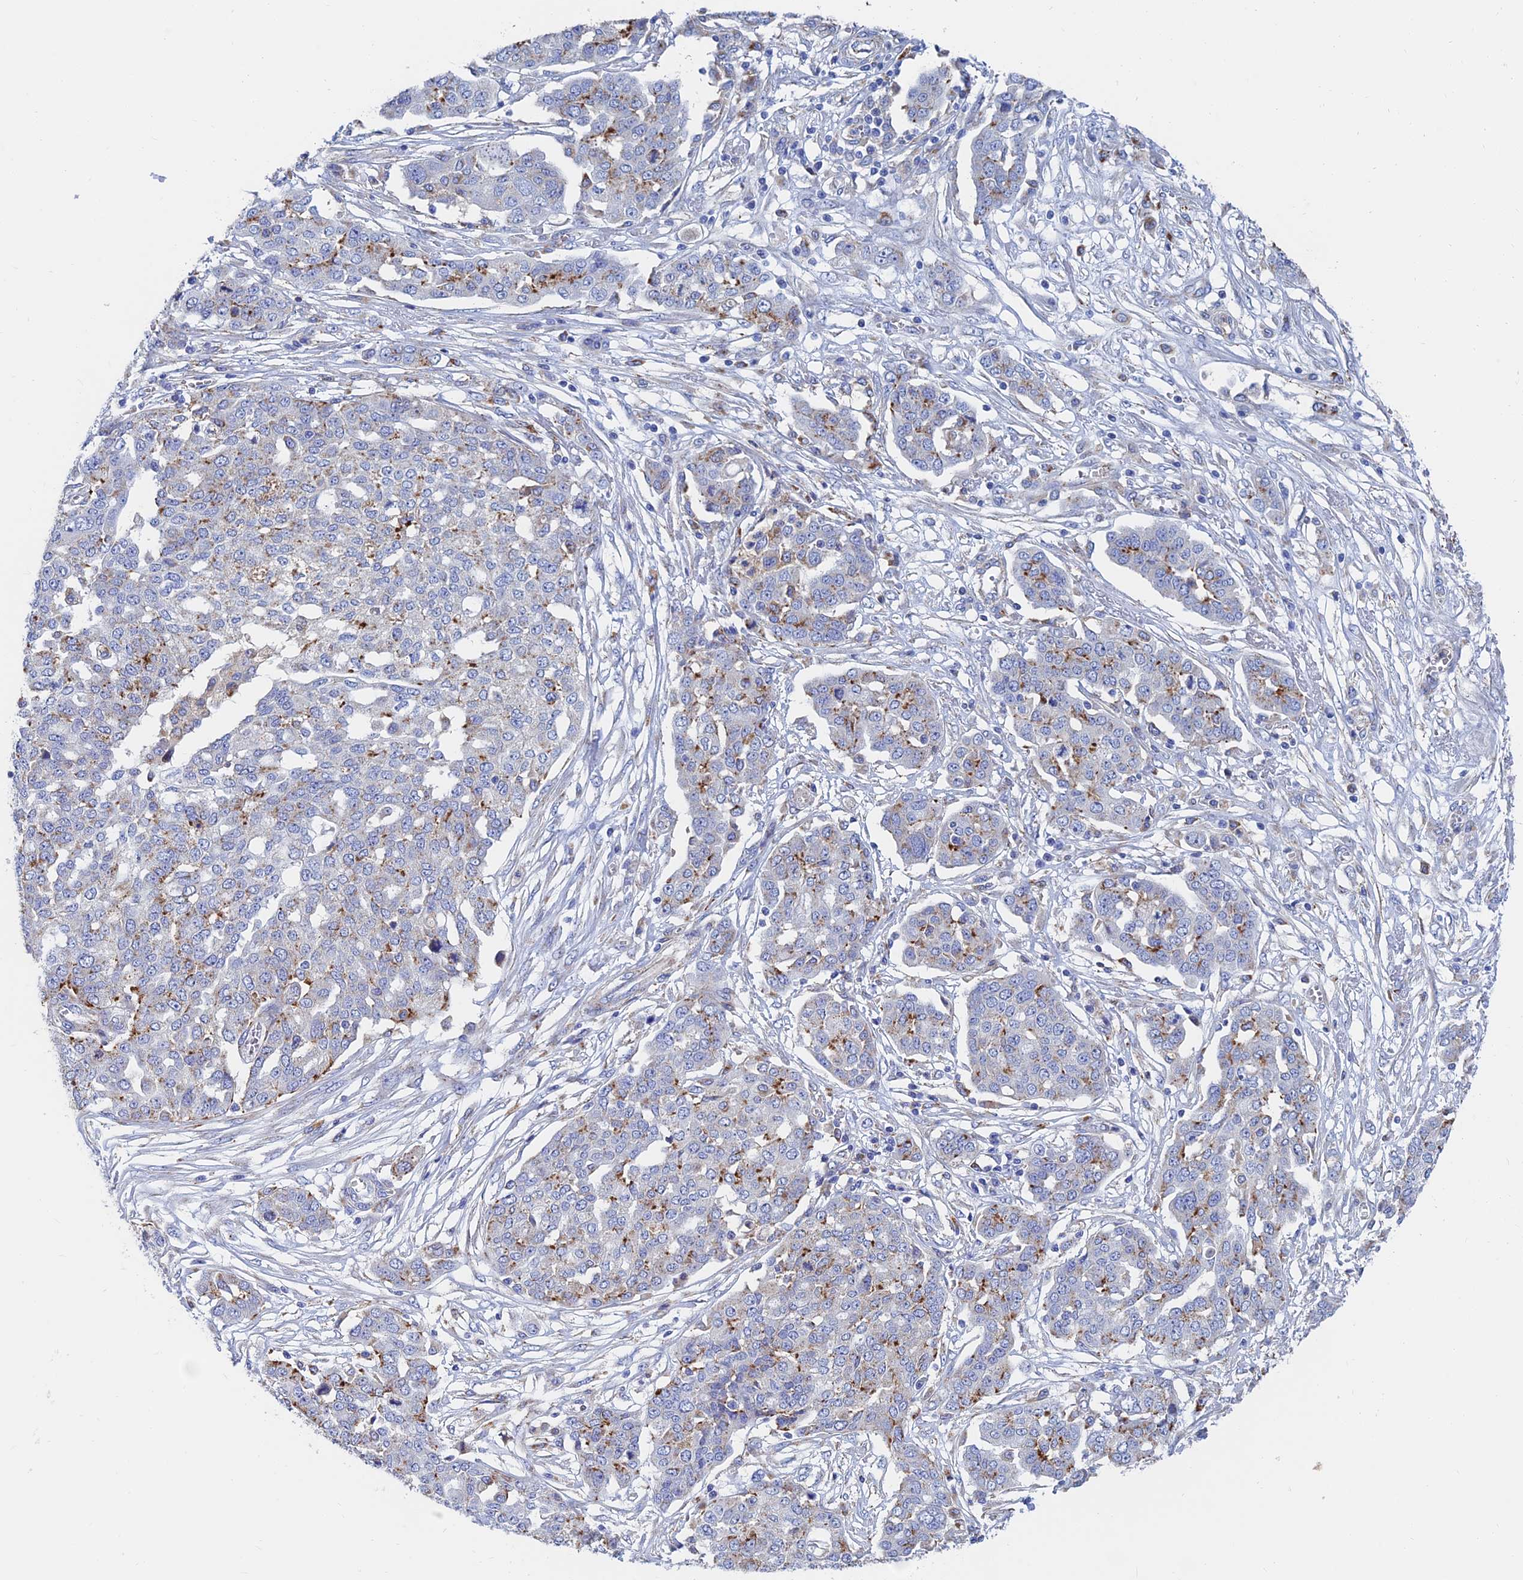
{"staining": {"intensity": "moderate", "quantity": "25%-75%", "location": "cytoplasmic/membranous"}, "tissue": "ovarian cancer", "cell_type": "Tumor cells", "image_type": "cancer", "snomed": [{"axis": "morphology", "description": "Cystadenocarcinoma, serous, NOS"}, {"axis": "topography", "description": "Soft tissue"}, {"axis": "topography", "description": "Ovary"}], "caption": "Serous cystadenocarcinoma (ovarian) stained with a brown dye reveals moderate cytoplasmic/membranous positive staining in approximately 25%-75% of tumor cells.", "gene": "SPNS1", "patient": {"sex": "female", "age": 57}}